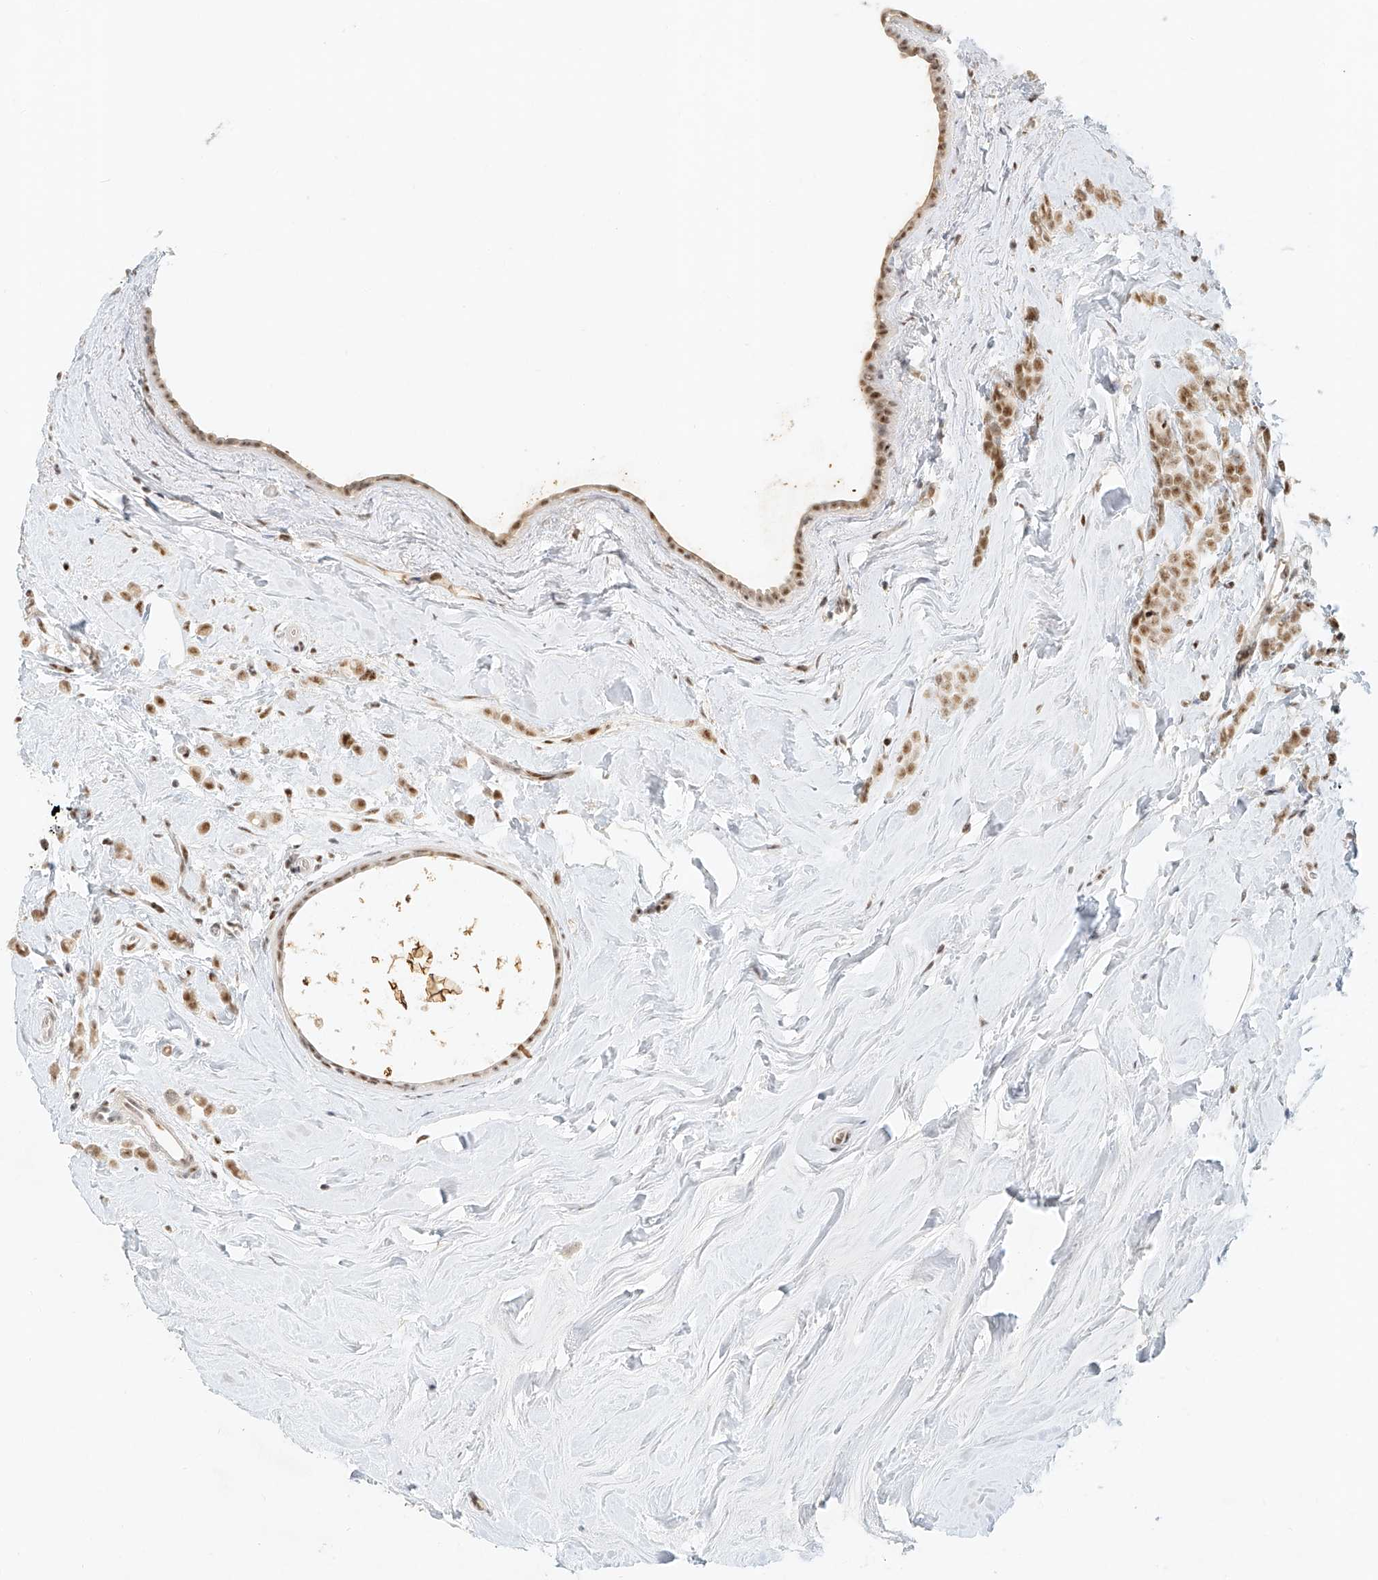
{"staining": {"intensity": "moderate", "quantity": ">75%", "location": "nuclear"}, "tissue": "breast cancer", "cell_type": "Tumor cells", "image_type": "cancer", "snomed": [{"axis": "morphology", "description": "Lobular carcinoma"}, {"axis": "topography", "description": "Breast"}], "caption": "High-power microscopy captured an immunohistochemistry (IHC) histopathology image of breast cancer, revealing moderate nuclear staining in approximately >75% of tumor cells. The protein is stained brown, and the nuclei are stained in blue (DAB IHC with brightfield microscopy, high magnification).", "gene": "CXorf58", "patient": {"sex": "female", "age": 47}}